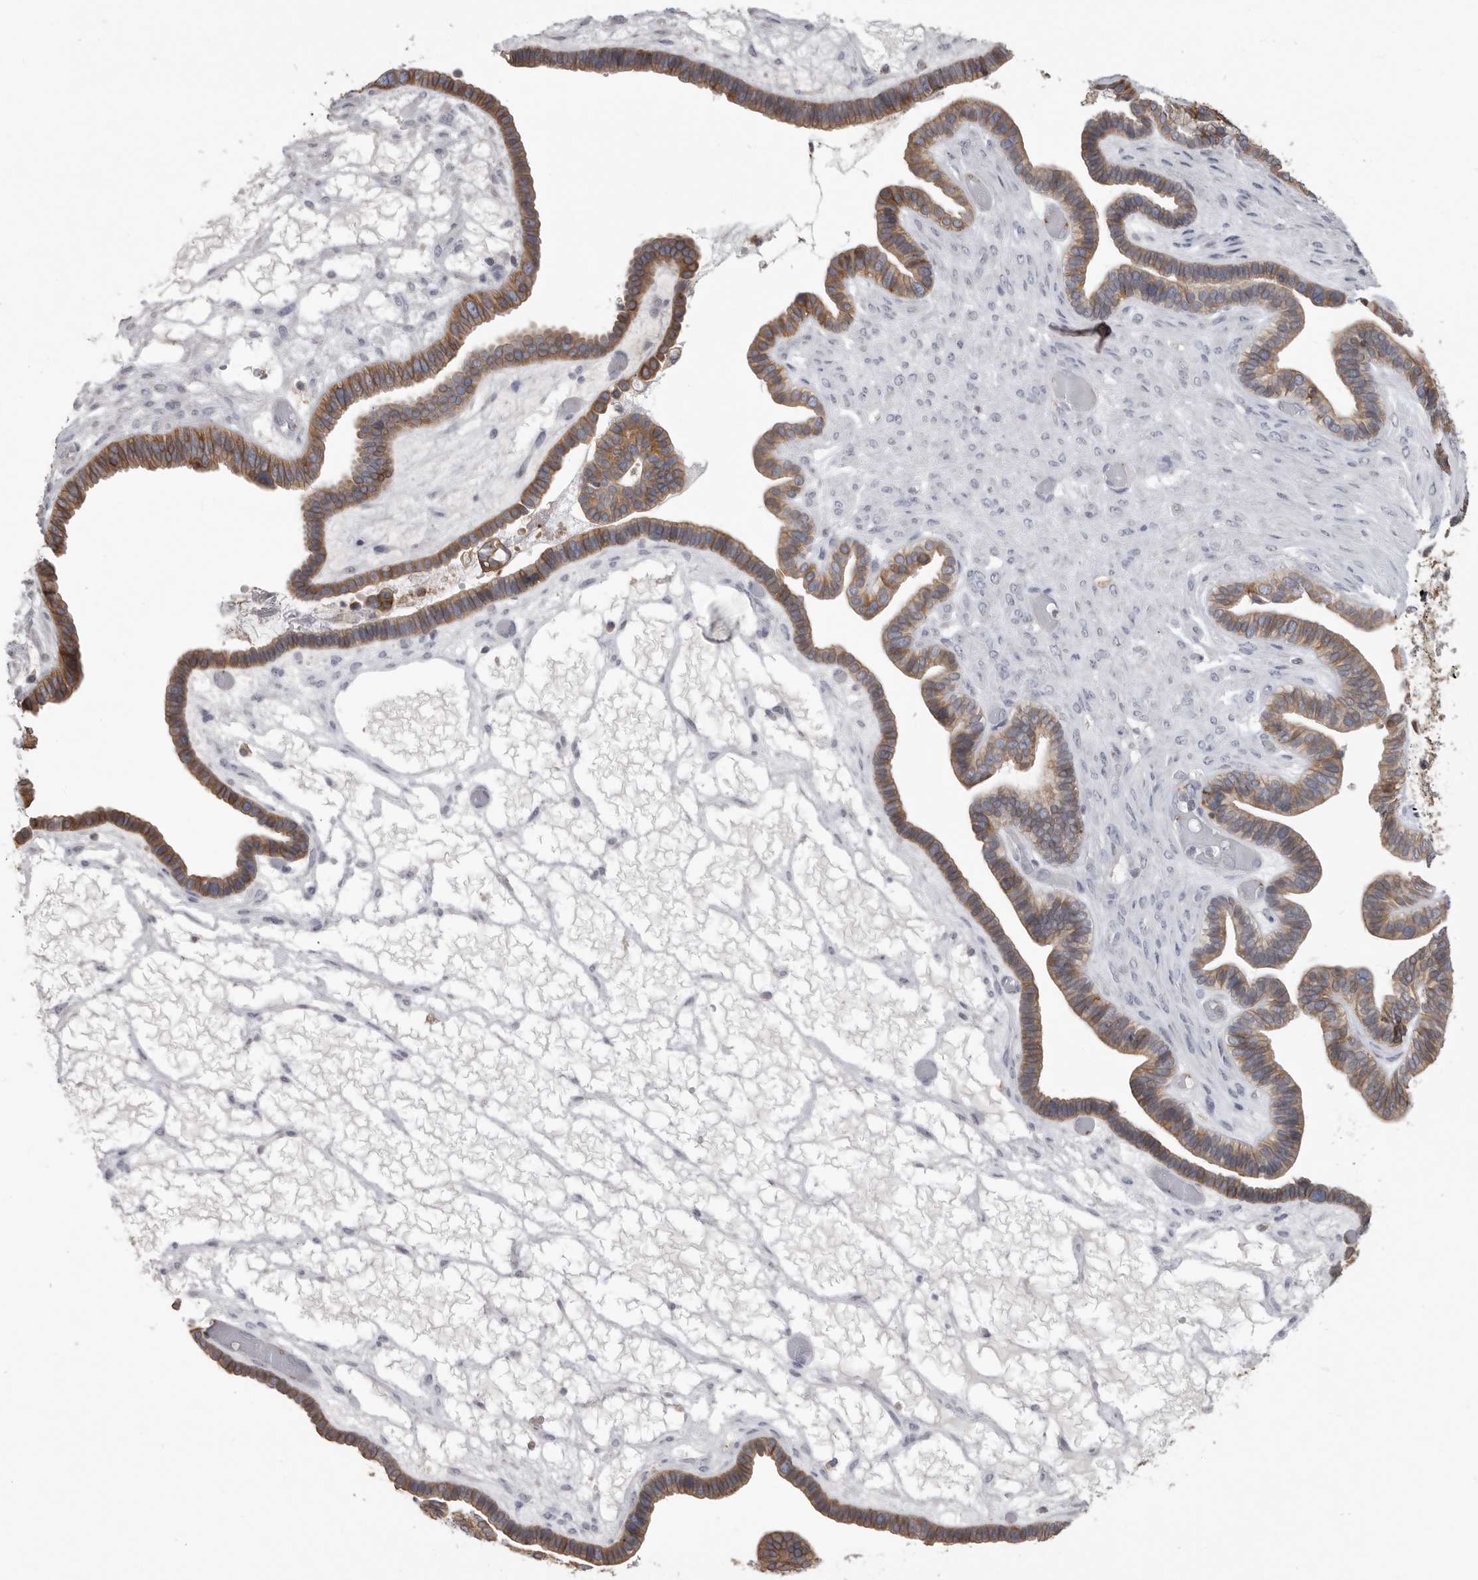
{"staining": {"intensity": "moderate", "quantity": ">75%", "location": "cytoplasmic/membranous"}, "tissue": "ovarian cancer", "cell_type": "Tumor cells", "image_type": "cancer", "snomed": [{"axis": "morphology", "description": "Cystadenocarcinoma, serous, NOS"}, {"axis": "topography", "description": "Ovary"}], "caption": "A micrograph of serous cystadenocarcinoma (ovarian) stained for a protein demonstrates moderate cytoplasmic/membranous brown staining in tumor cells.", "gene": "CMTM6", "patient": {"sex": "female", "age": 56}}